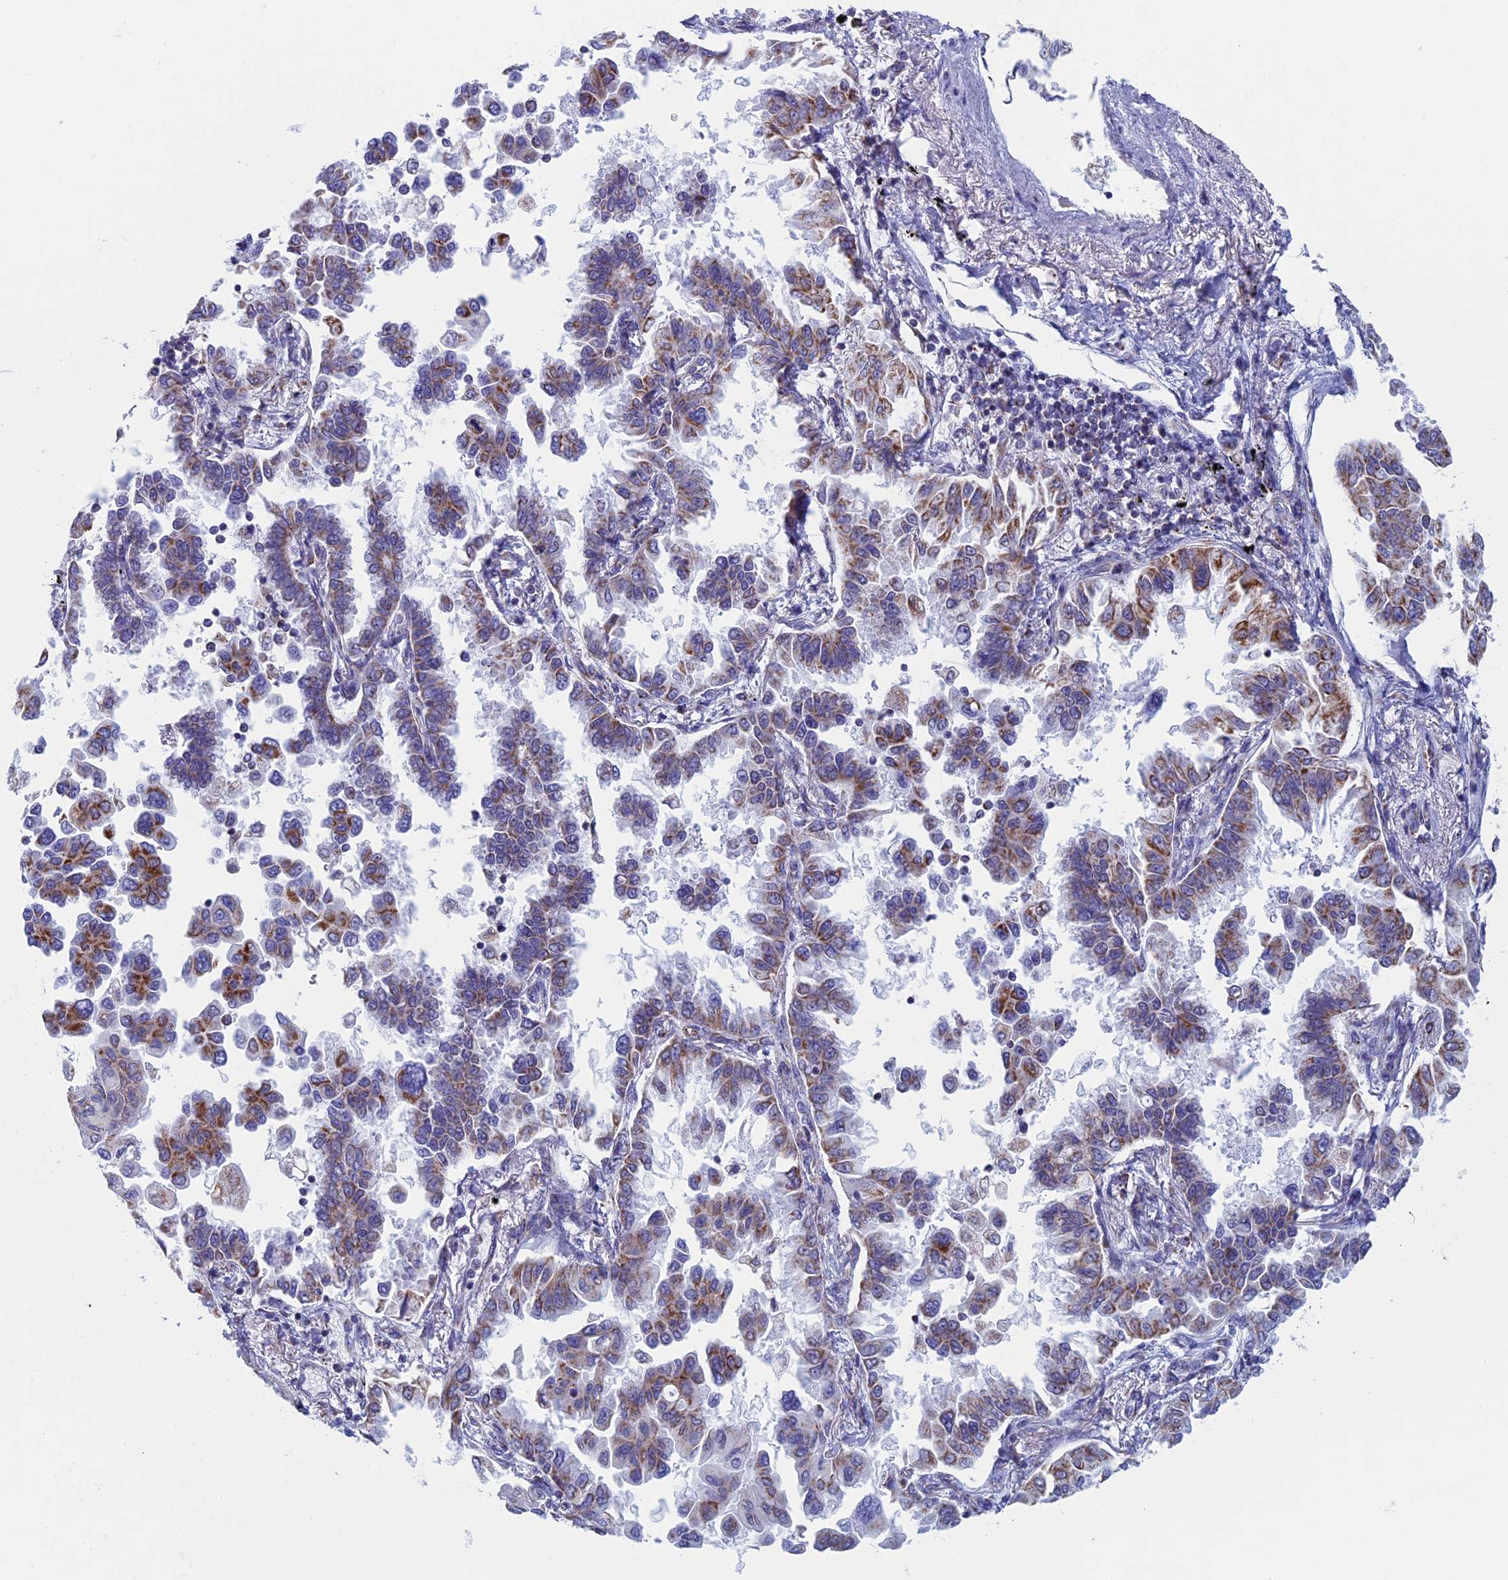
{"staining": {"intensity": "moderate", "quantity": "25%-75%", "location": "cytoplasmic/membranous"}, "tissue": "lung cancer", "cell_type": "Tumor cells", "image_type": "cancer", "snomed": [{"axis": "morphology", "description": "Adenocarcinoma, NOS"}, {"axis": "topography", "description": "Lung"}], "caption": "High-magnification brightfield microscopy of lung cancer (adenocarcinoma) stained with DAB (brown) and counterstained with hematoxylin (blue). tumor cells exhibit moderate cytoplasmic/membranous positivity is seen in approximately25%-75% of cells. The staining was performed using DAB (3,3'-diaminobenzidine) to visualize the protein expression in brown, while the nuclei were stained in blue with hematoxylin (Magnification: 20x).", "gene": "NDUFB9", "patient": {"sex": "female", "age": 67}}